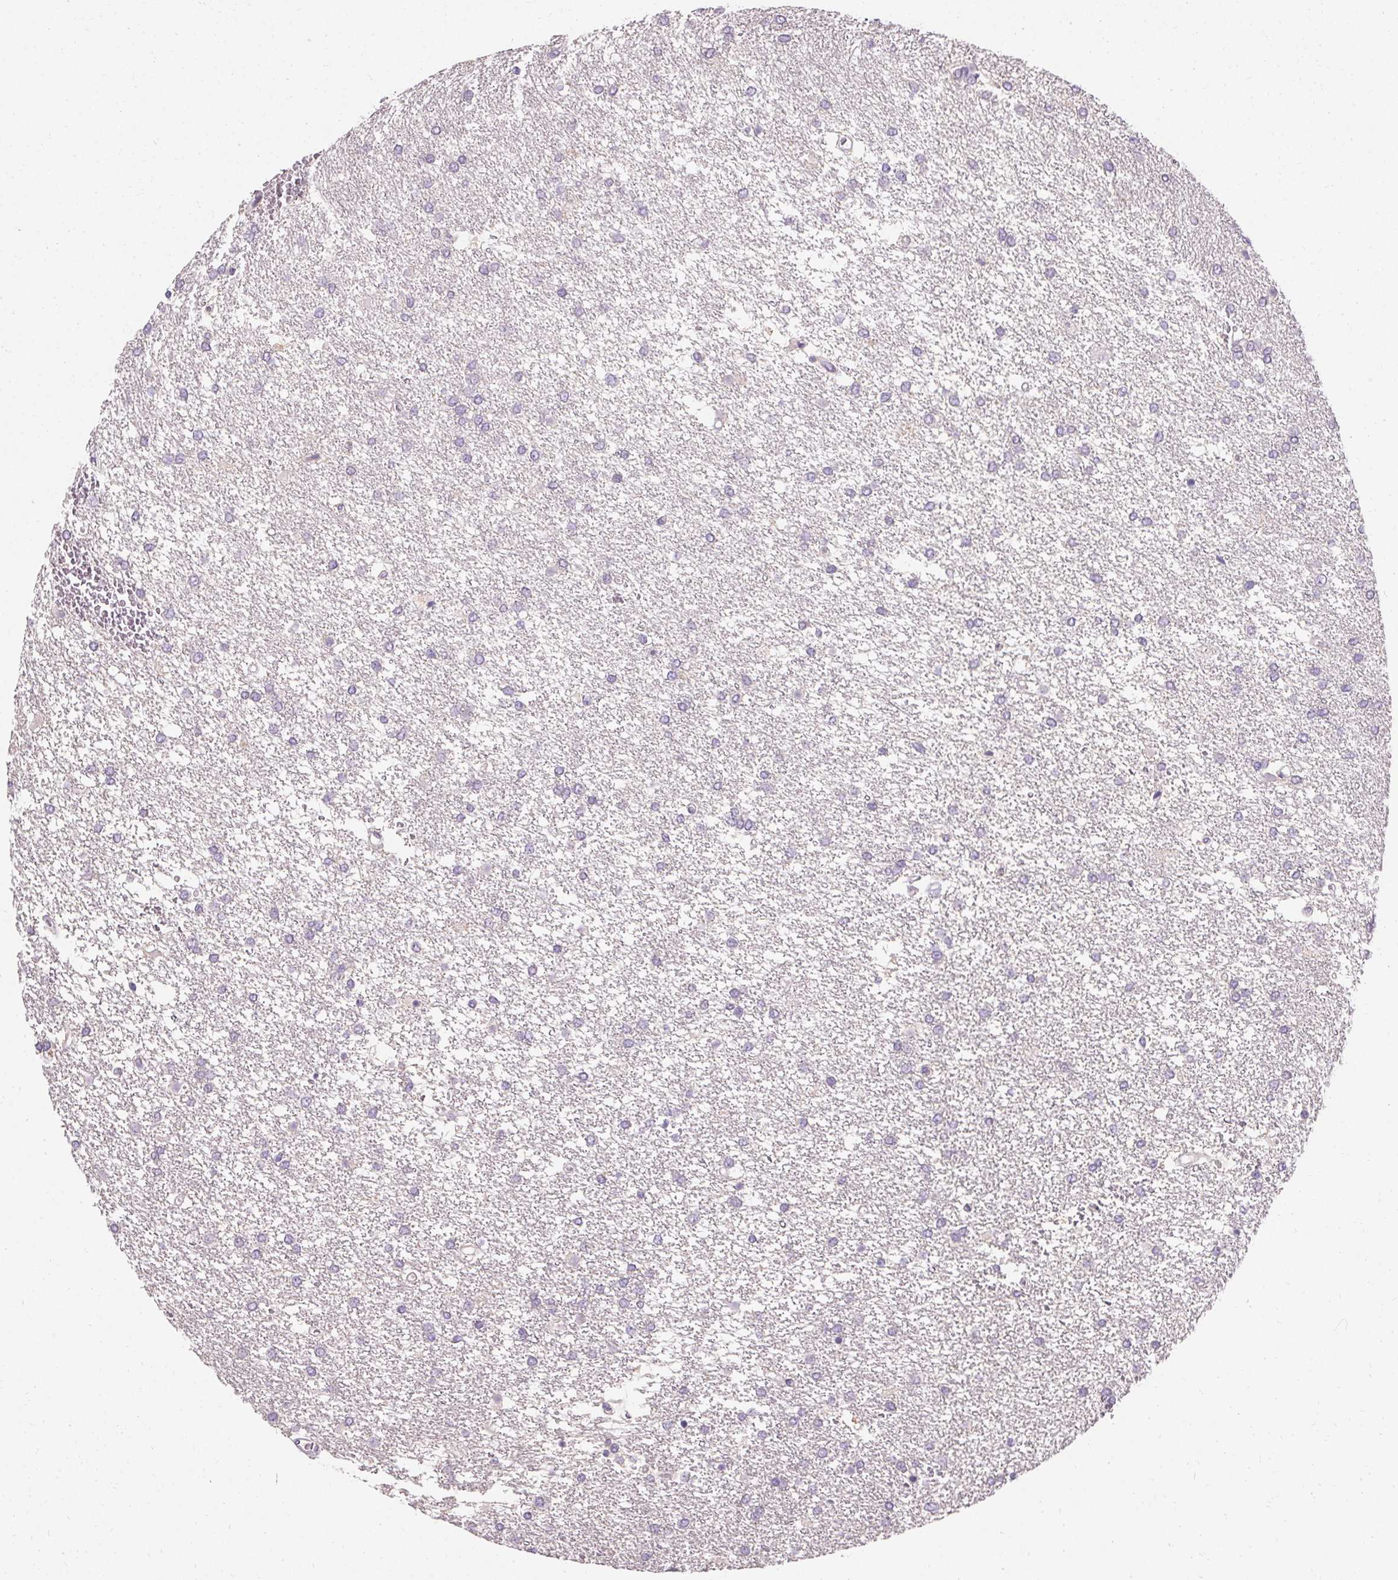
{"staining": {"intensity": "negative", "quantity": "none", "location": "none"}, "tissue": "glioma", "cell_type": "Tumor cells", "image_type": "cancer", "snomed": [{"axis": "morphology", "description": "Glioma, malignant, High grade"}, {"axis": "topography", "description": "Brain"}], "caption": "The micrograph exhibits no staining of tumor cells in malignant glioma (high-grade).", "gene": "TRIP13", "patient": {"sex": "female", "age": 61}}